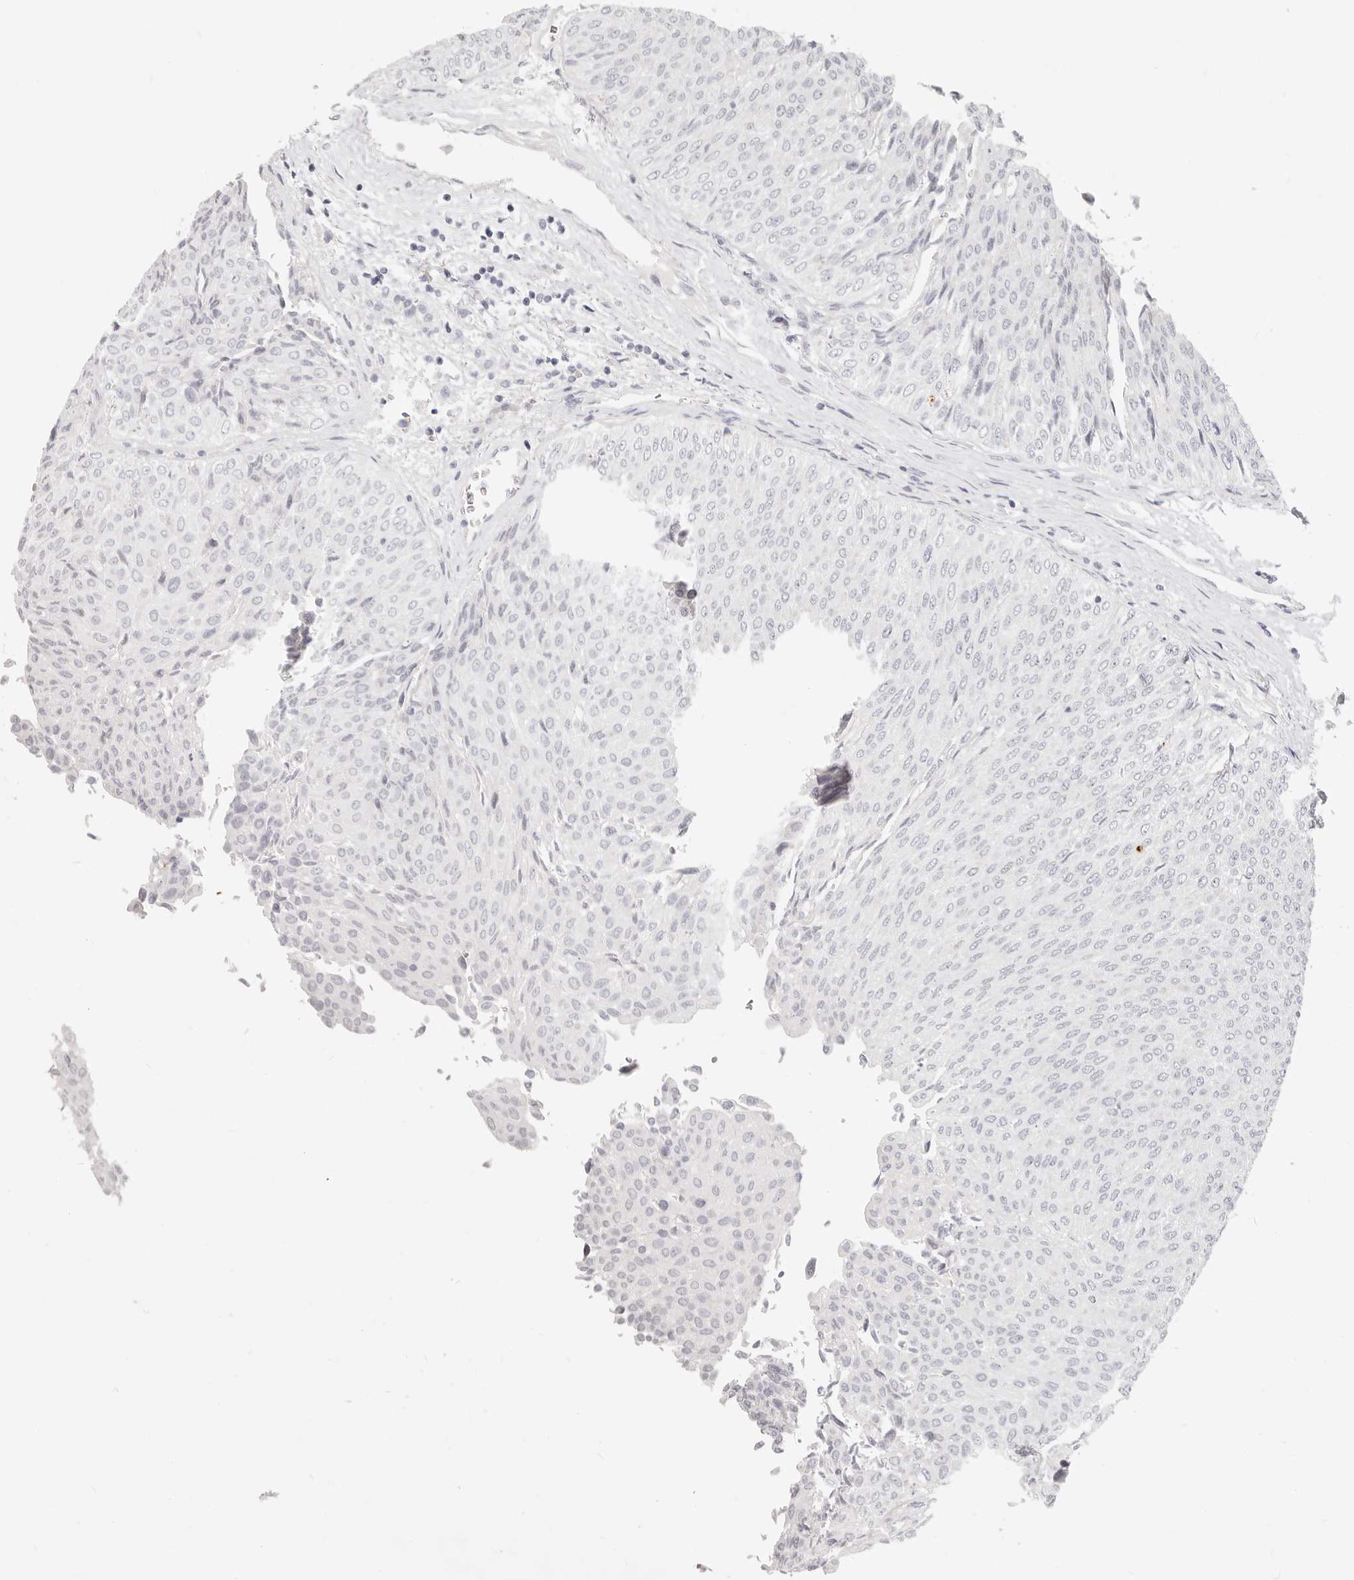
{"staining": {"intensity": "negative", "quantity": "none", "location": "none"}, "tissue": "urothelial cancer", "cell_type": "Tumor cells", "image_type": "cancer", "snomed": [{"axis": "morphology", "description": "Urothelial carcinoma, Low grade"}, {"axis": "topography", "description": "Urinary bladder"}], "caption": "Histopathology image shows no protein expression in tumor cells of urothelial cancer tissue.", "gene": "ASCL1", "patient": {"sex": "male", "age": 78}}